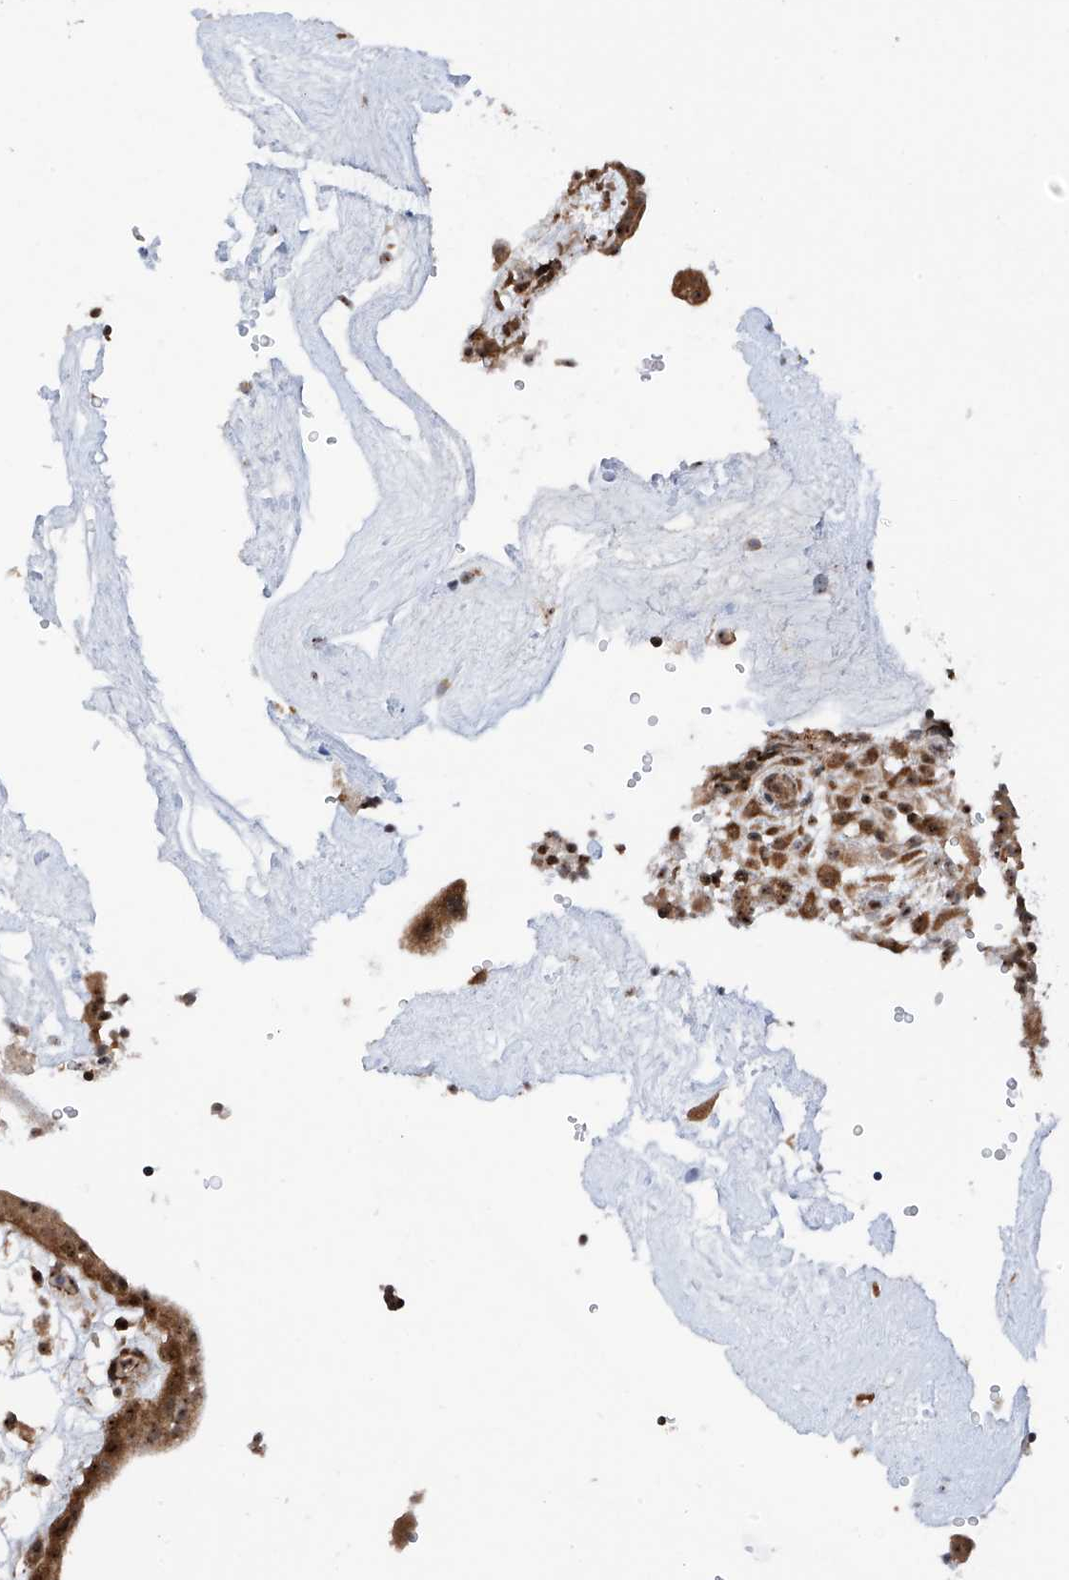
{"staining": {"intensity": "strong", "quantity": ">75%", "location": "cytoplasmic/membranous,nuclear"}, "tissue": "placenta", "cell_type": "Decidual cells", "image_type": "normal", "snomed": [{"axis": "morphology", "description": "Normal tissue, NOS"}, {"axis": "topography", "description": "Placenta"}], "caption": "Benign placenta was stained to show a protein in brown. There is high levels of strong cytoplasmic/membranous,nuclear positivity in approximately >75% of decidual cells. (Brightfield microscopy of DAB IHC at high magnification).", "gene": "C1orf131", "patient": {"sex": "female", "age": 18}}